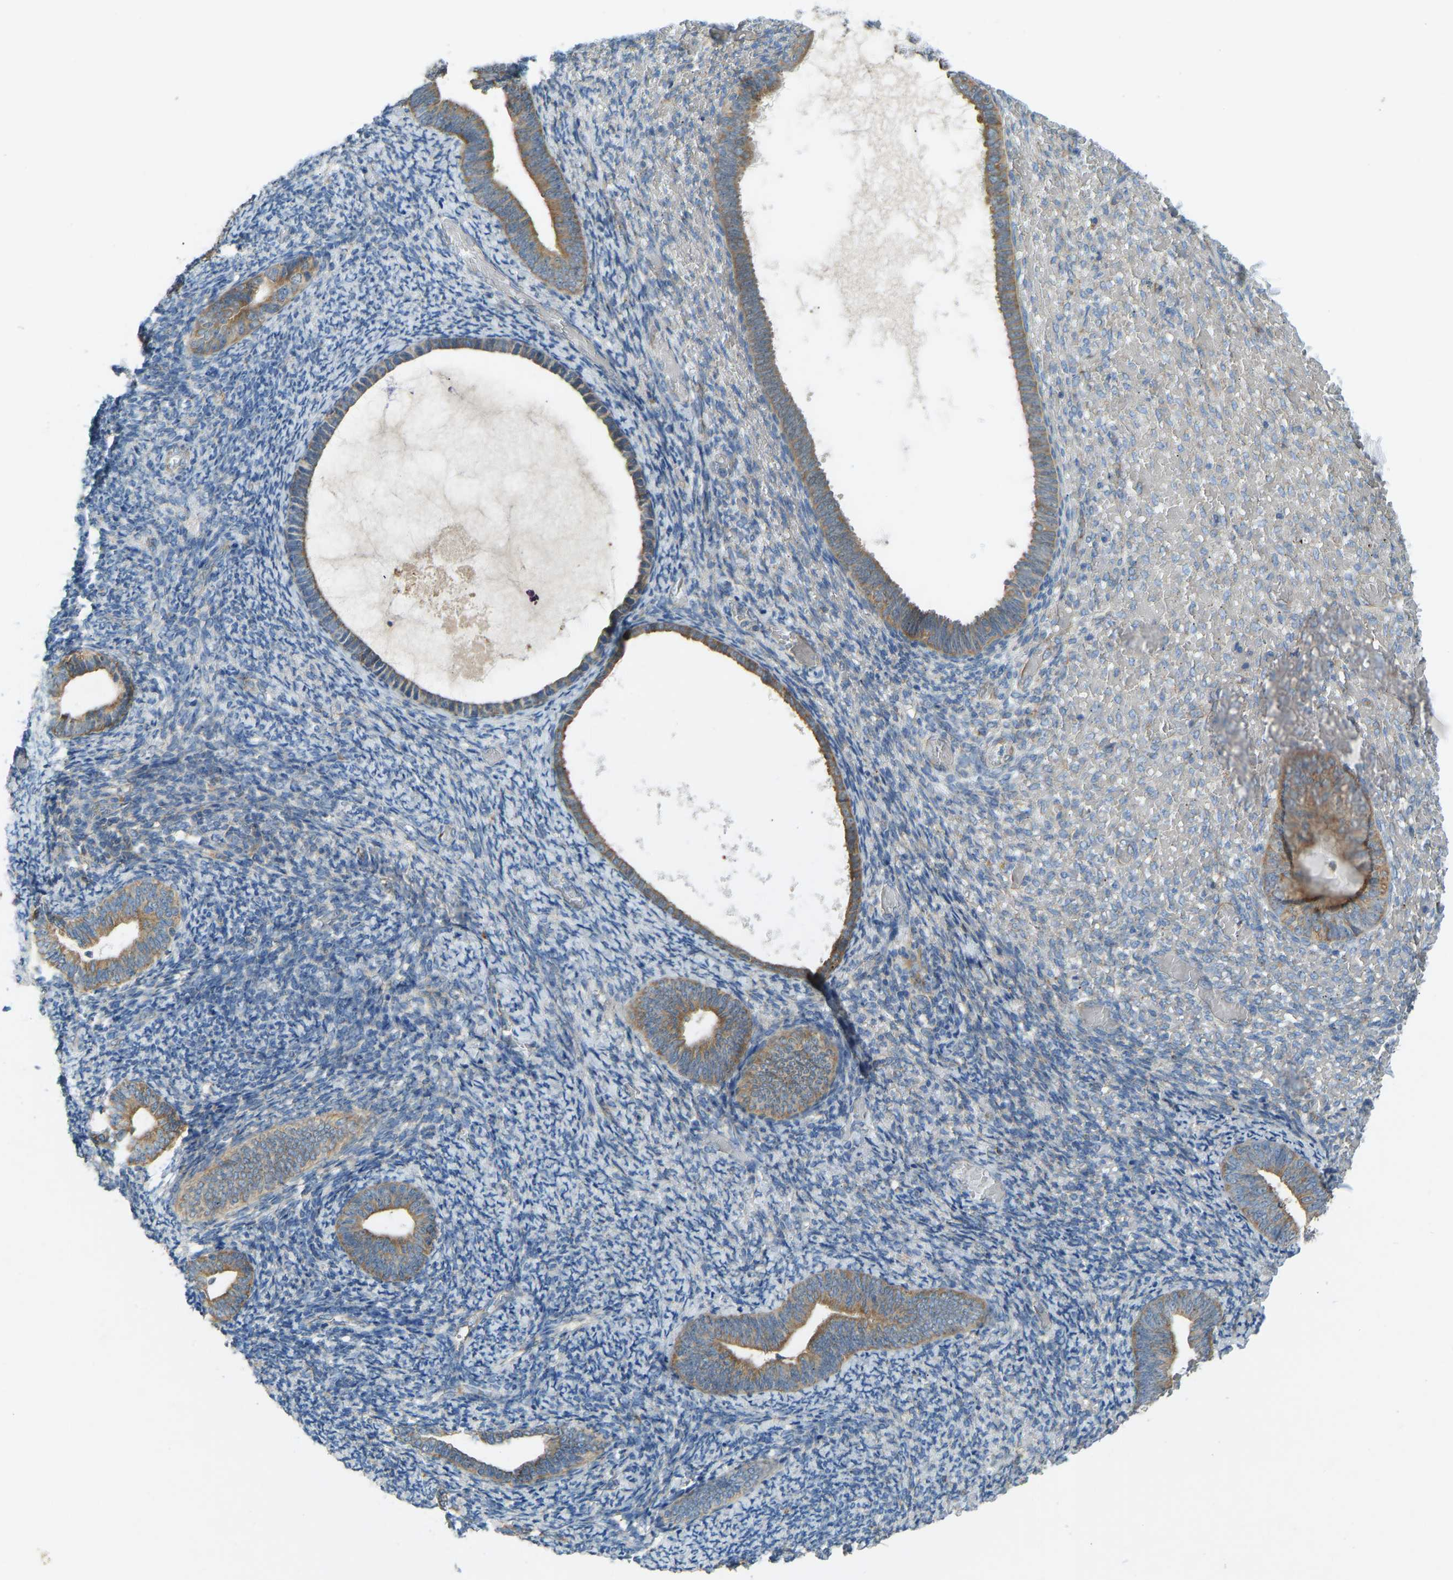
{"staining": {"intensity": "negative", "quantity": "none", "location": "none"}, "tissue": "endometrium", "cell_type": "Cells in endometrial stroma", "image_type": "normal", "snomed": [{"axis": "morphology", "description": "Normal tissue, NOS"}, {"axis": "topography", "description": "Endometrium"}], "caption": "An immunohistochemistry (IHC) image of benign endometrium is shown. There is no staining in cells in endometrial stroma of endometrium.", "gene": "STAU2", "patient": {"sex": "female", "age": 66}}